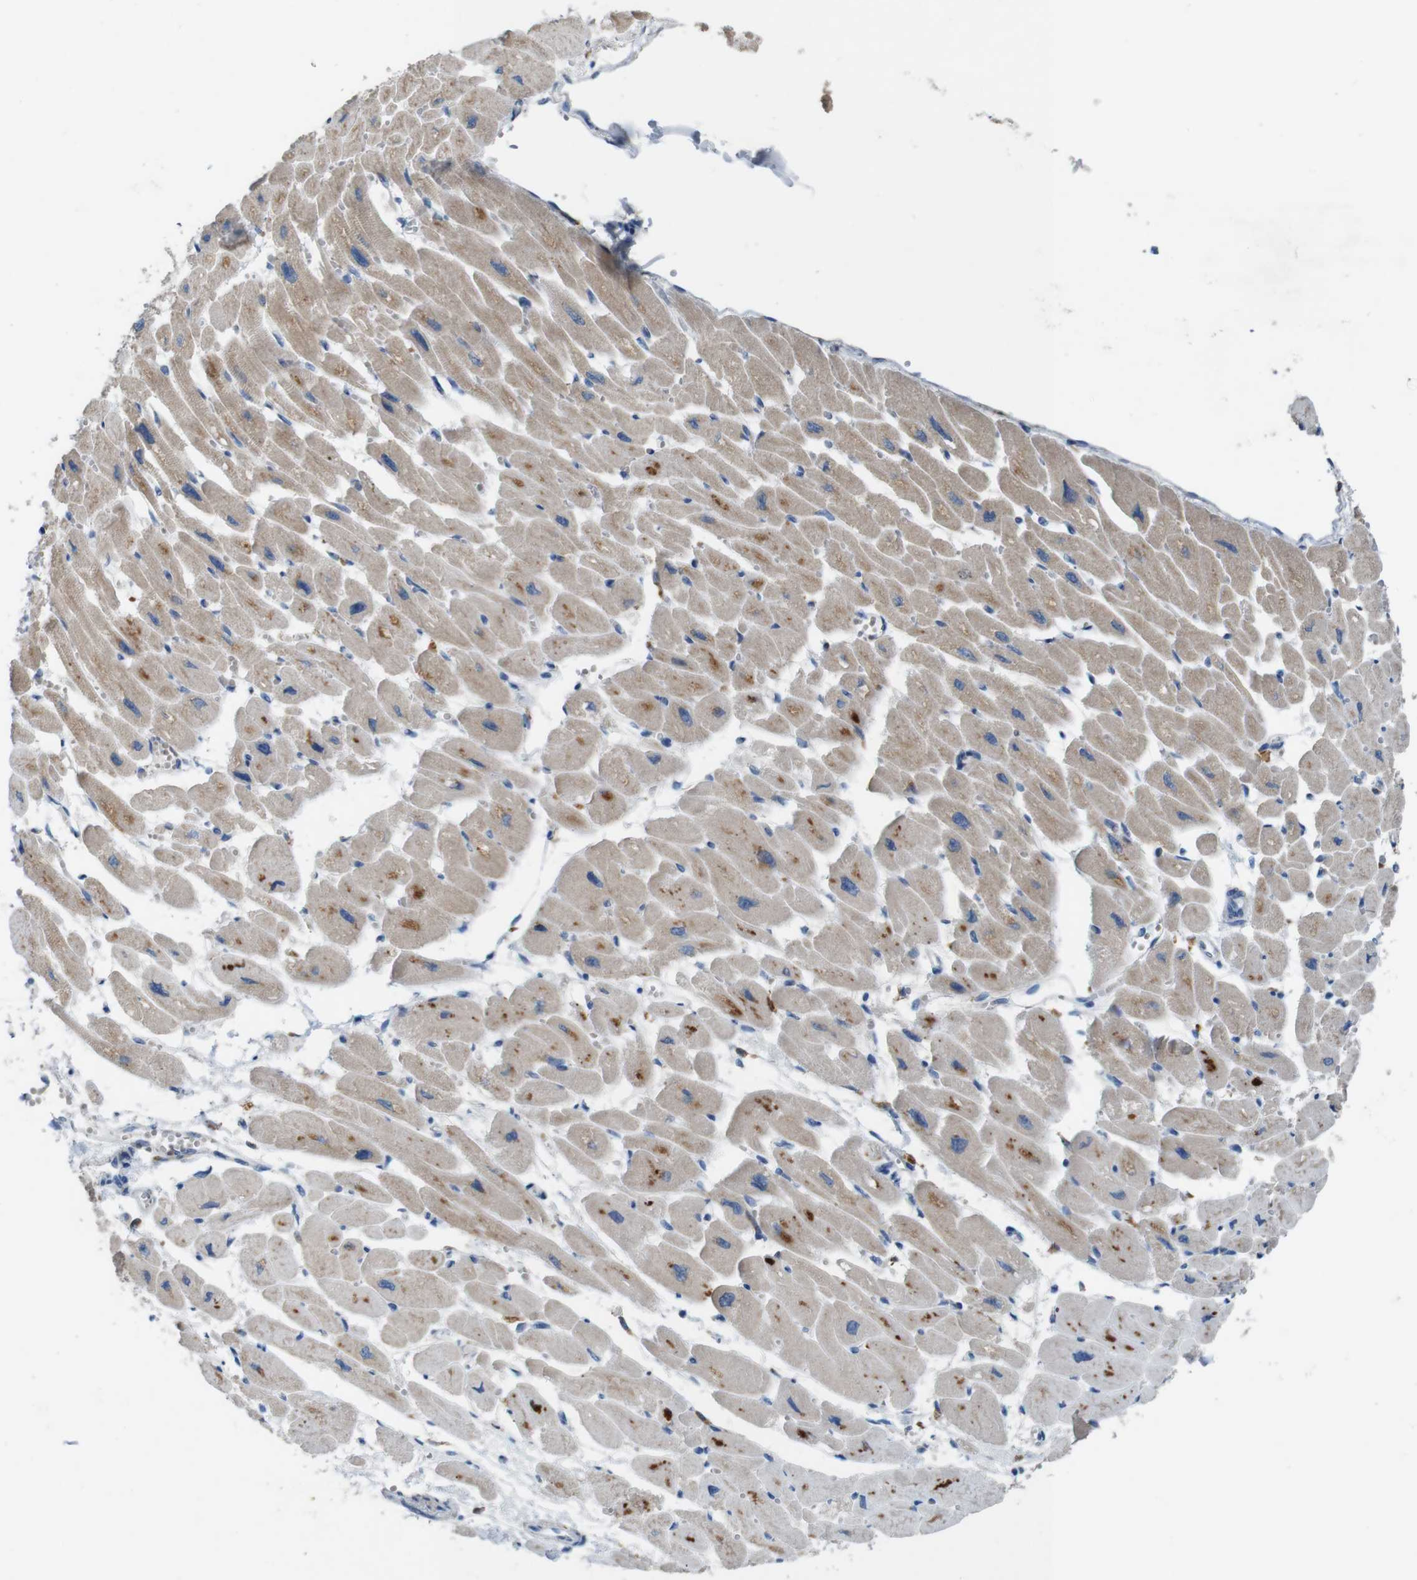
{"staining": {"intensity": "moderate", "quantity": "25%-75%", "location": "cytoplasmic/membranous"}, "tissue": "heart muscle", "cell_type": "Cardiomyocytes", "image_type": "normal", "snomed": [{"axis": "morphology", "description": "Normal tissue, NOS"}, {"axis": "topography", "description": "Heart"}], "caption": "High-power microscopy captured an IHC histopathology image of unremarkable heart muscle, revealing moderate cytoplasmic/membranous staining in about 25%-75% of cardiomyocytes.", "gene": "MOGAT3", "patient": {"sex": "female", "age": 54}}